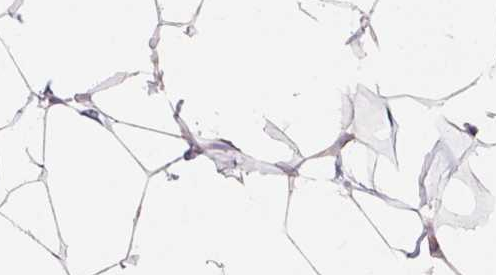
{"staining": {"intensity": "negative", "quantity": "none", "location": "none"}, "tissue": "breast", "cell_type": "Adipocytes", "image_type": "normal", "snomed": [{"axis": "morphology", "description": "Normal tissue, NOS"}, {"axis": "topography", "description": "Breast"}], "caption": "IHC micrograph of unremarkable breast stained for a protein (brown), which exhibits no positivity in adipocytes.", "gene": "FTCD", "patient": {"sex": "female", "age": 32}}